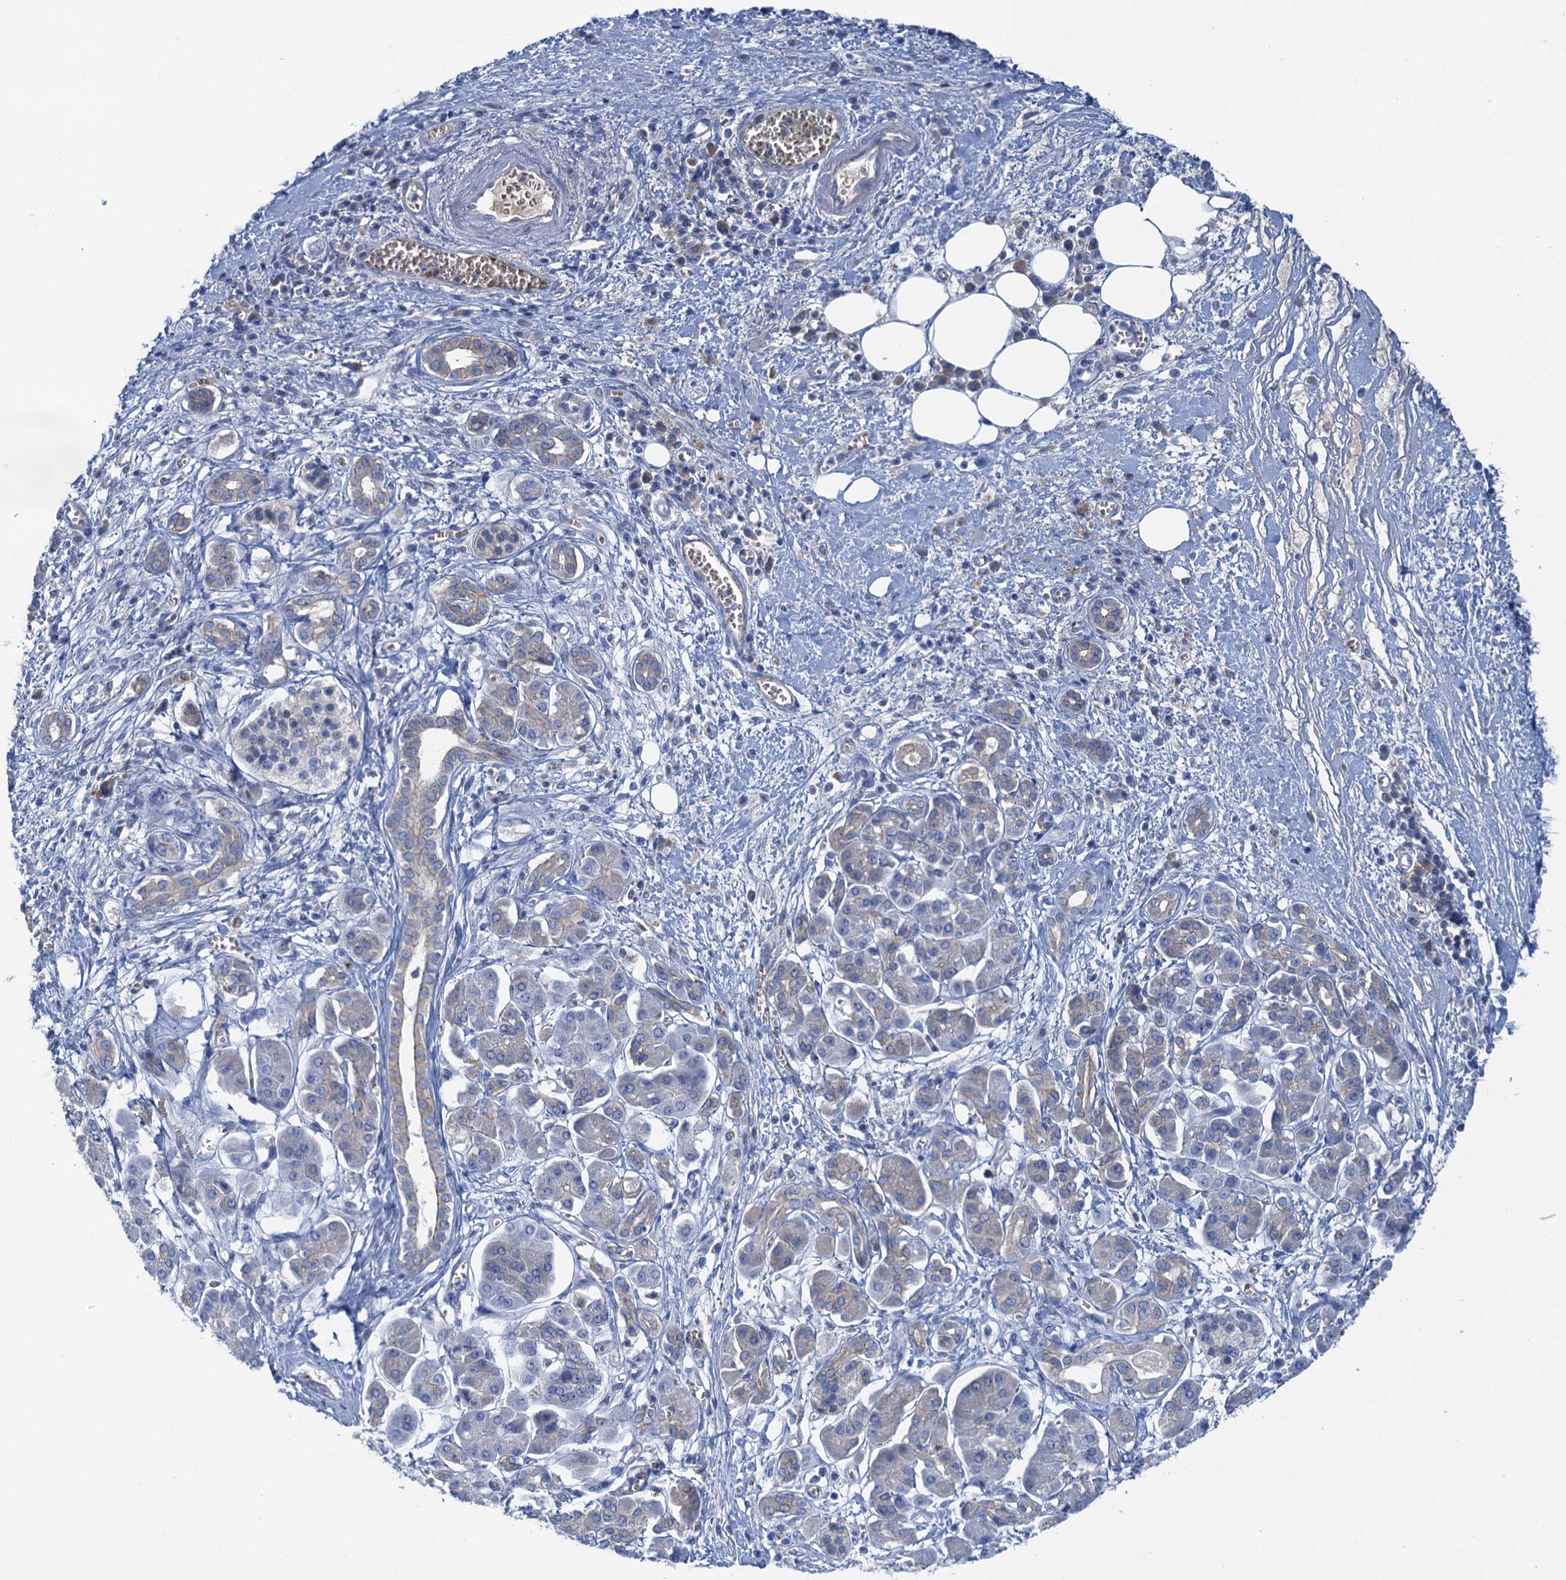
{"staining": {"intensity": "negative", "quantity": "none", "location": "none"}, "tissue": "pancreatic cancer", "cell_type": "Tumor cells", "image_type": "cancer", "snomed": [{"axis": "morphology", "description": "Adenocarcinoma, NOS"}, {"axis": "topography", "description": "Pancreas"}], "caption": "The image reveals no staining of tumor cells in pancreatic adenocarcinoma.", "gene": "MYADML2", "patient": {"sex": "male", "age": 78}}